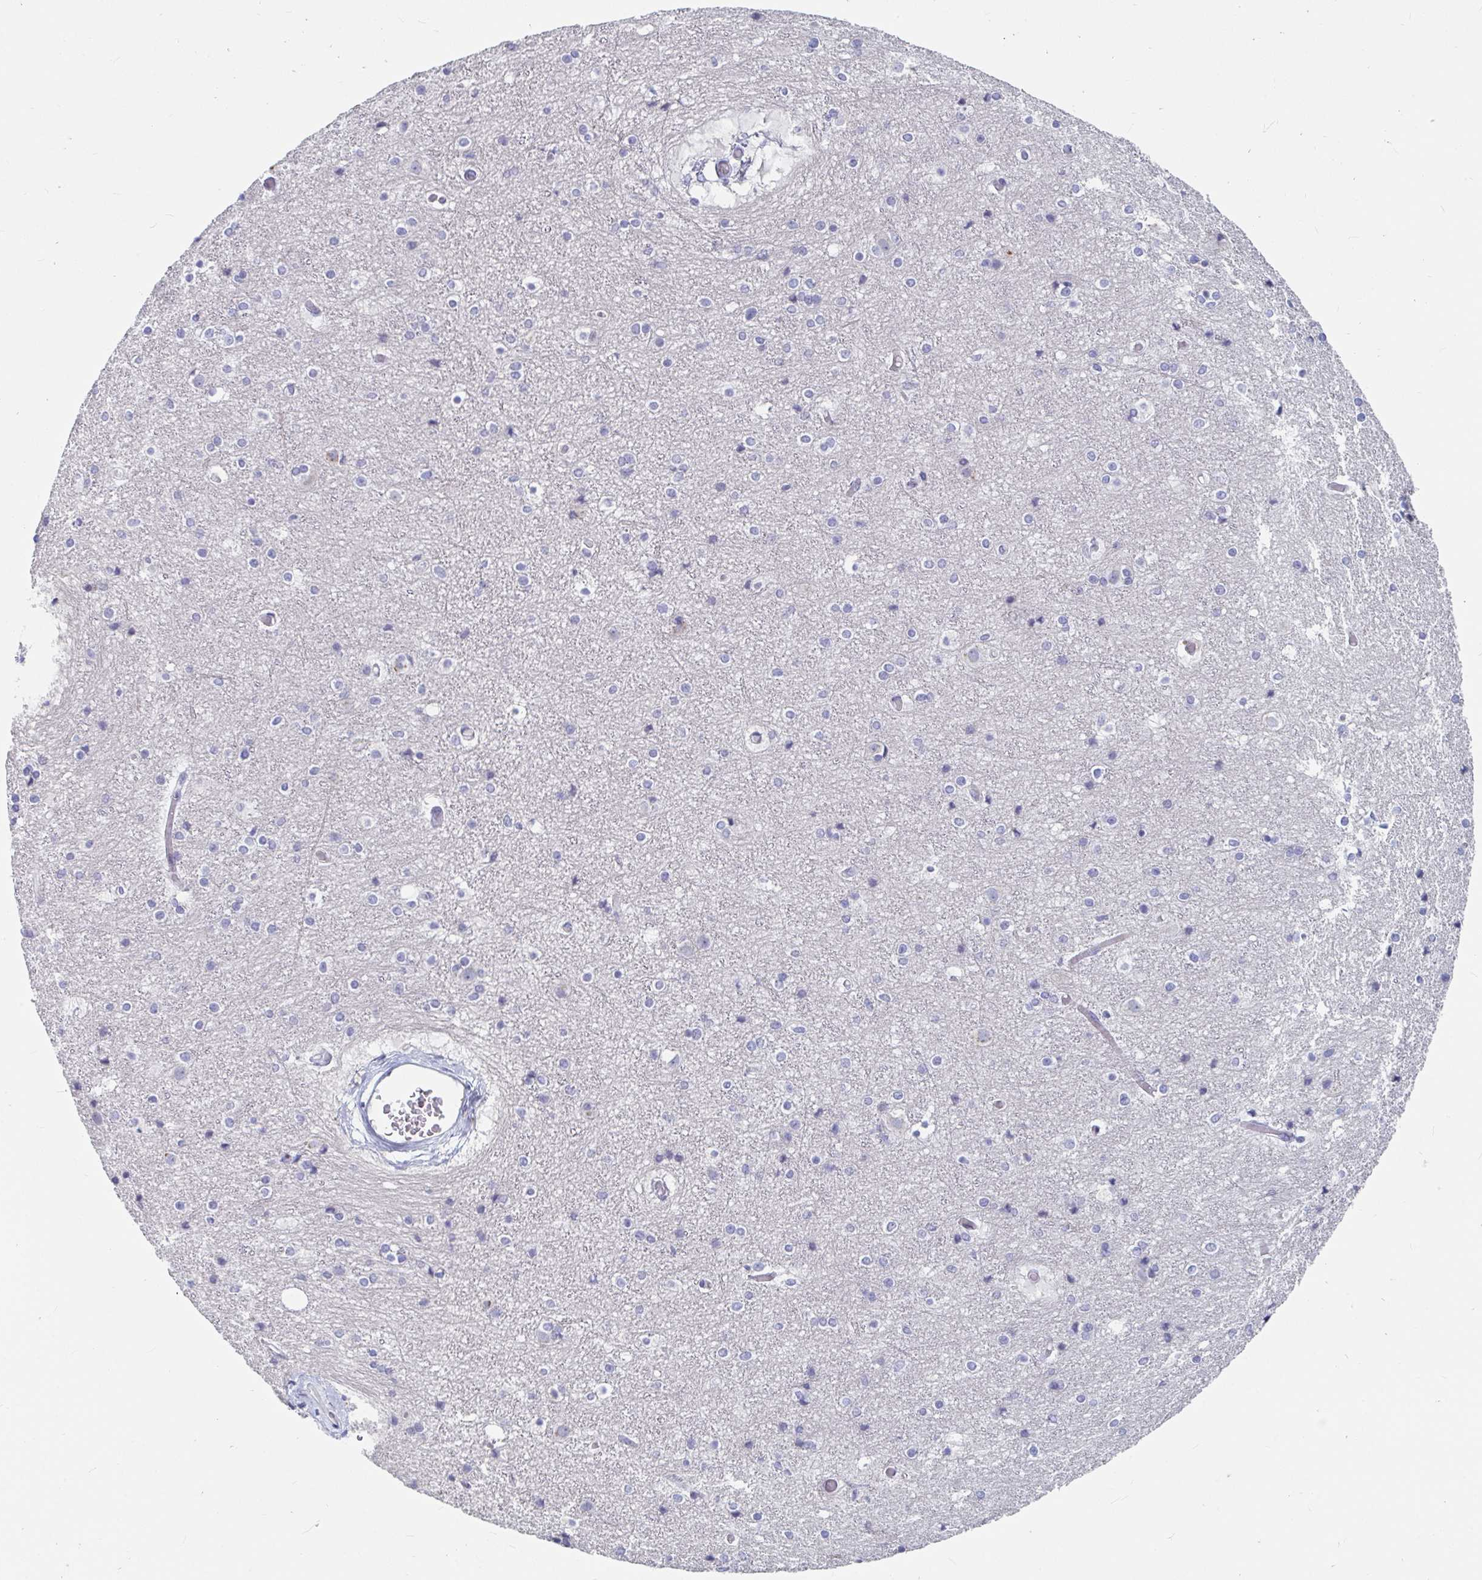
{"staining": {"intensity": "negative", "quantity": "none", "location": "none"}, "tissue": "cerebral cortex", "cell_type": "Endothelial cells", "image_type": "normal", "snomed": [{"axis": "morphology", "description": "Normal tissue, NOS"}, {"axis": "topography", "description": "Cerebral cortex"}], "caption": "Endothelial cells show no significant protein positivity in benign cerebral cortex.", "gene": "ZFP82", "patient": {"sex": "female", "age": 52}}